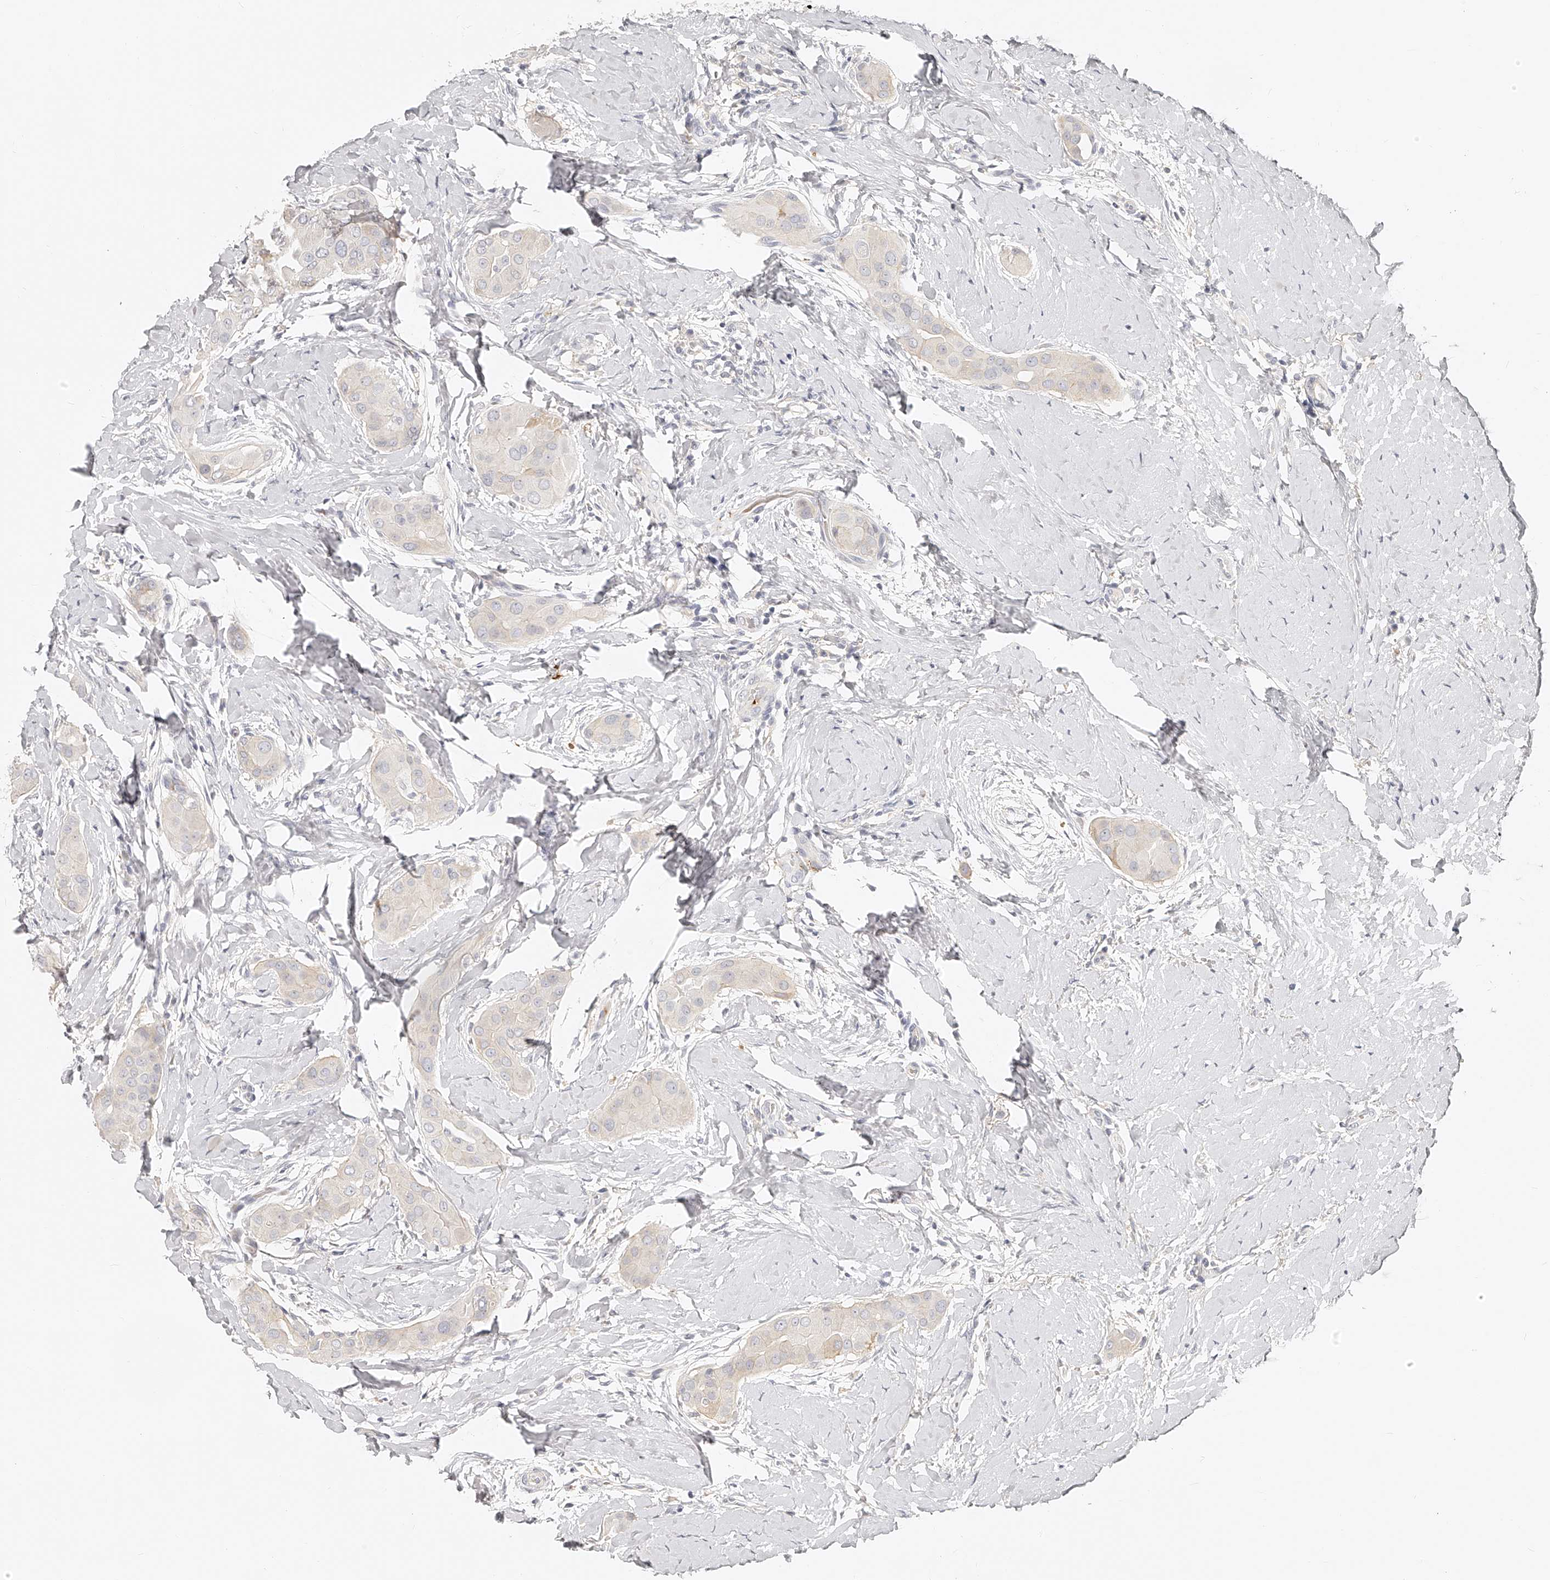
{"staining": {"intensity": "negative", "quantity": "none", "location": "none"}, "tissue": "thyroid cancer", "cell_type": "Tumor cells", "image_type": "cancer", "snomed": [{"axis": "morphology", "description": "Papillary adenocarcinoma, NOS"}, {"axis": "topography", "description": "Thyroid gland"}], "caption": "DAB (3,3'-diaminobenzidine) immunohistochemical staining of thyroid papillary adenocarcinoma shows no significant expression in tumor cells.", "gene": "ITGB3", "patient": {"sex": "male", "age": 33}}